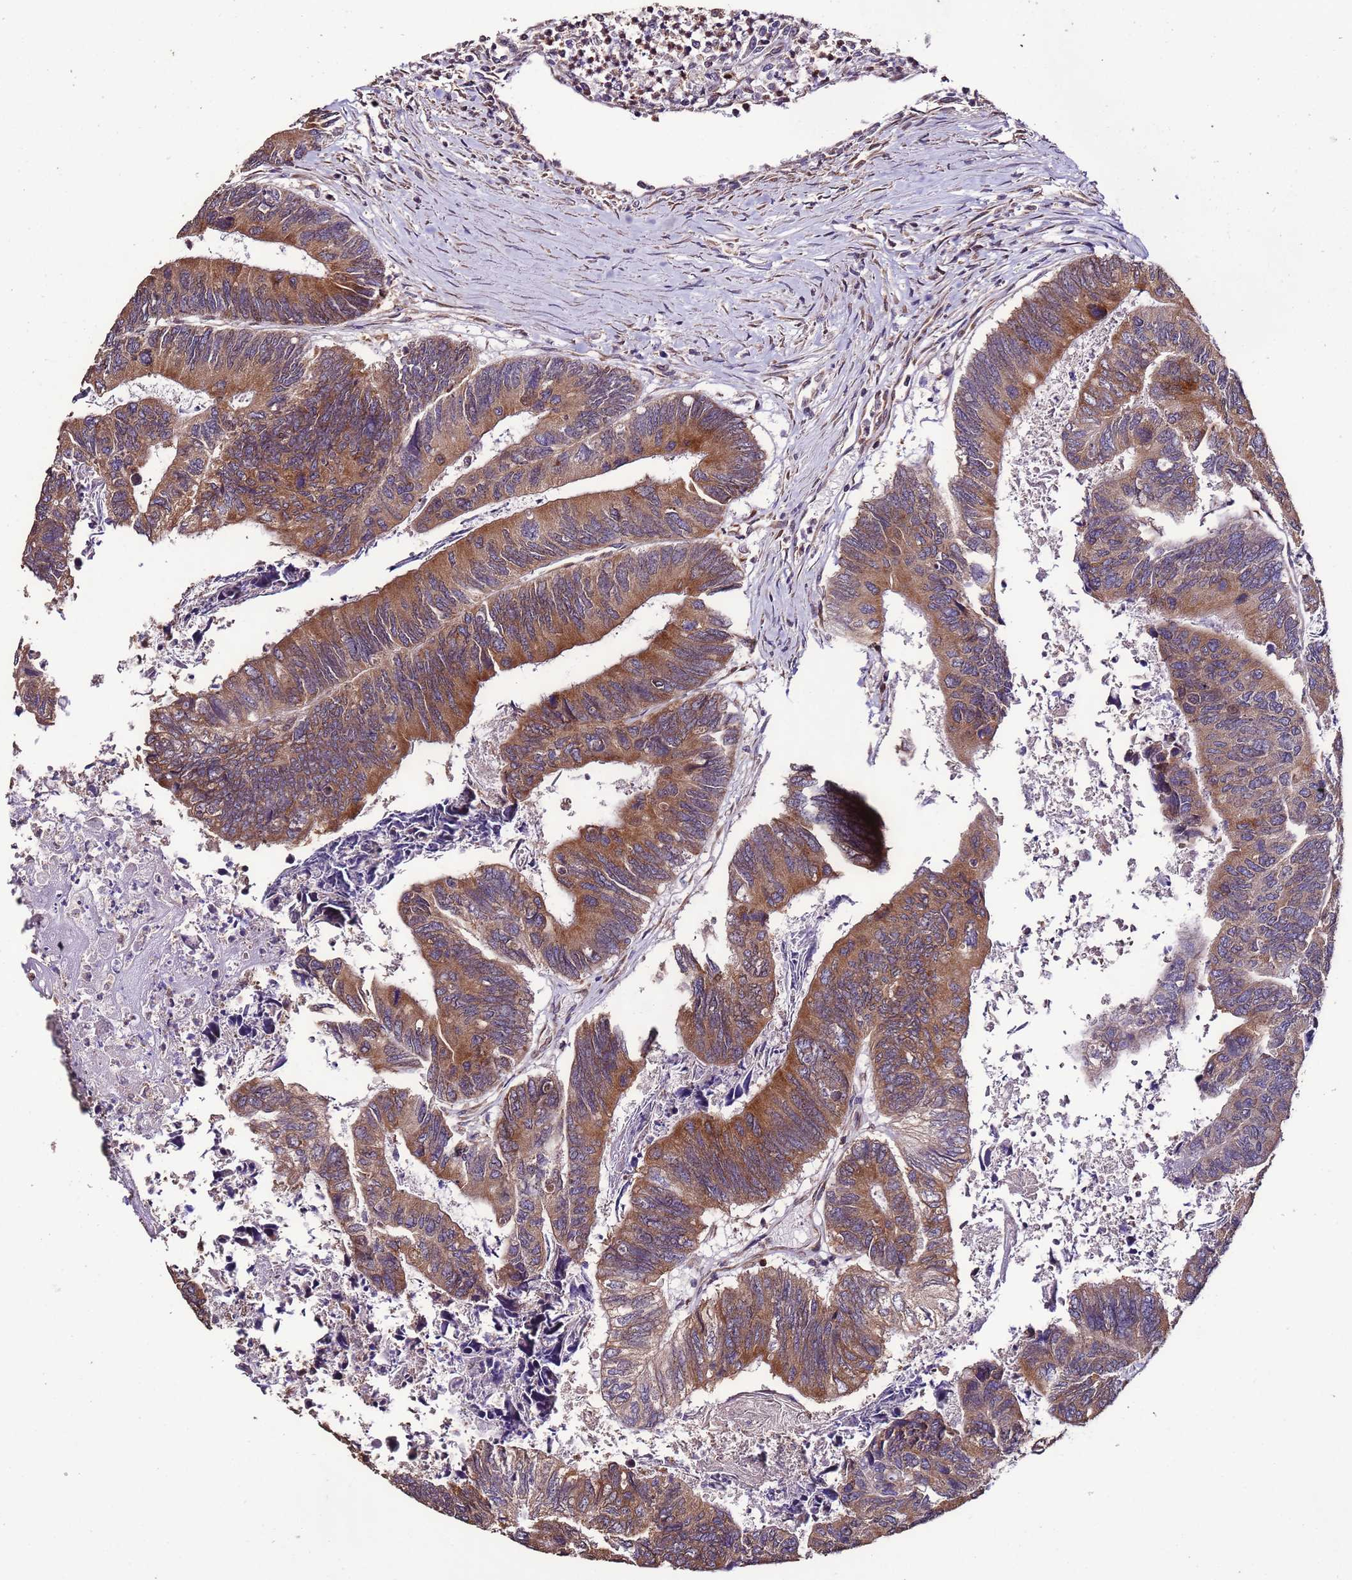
{"staining": {"intensity": "strong", "quantity": ">75%", "location": "cytoplasmic/membranous"}, "tissue": "colorectal cancer", "cell_type": "Tumor cells", "image_type": "cancer", "snomed": [{"axis": "morphology", "description": "Adenocarcinoma, NOS"}, {"axis": "topography", "description": "Colon"}], "caption": "Colorectal cancer (adenocarcinoma) stained for a protein shows strong cytoplasmic/membranous positivity in tumor cells. (Stains: DAB (3,3'-diaminobenzidine) in brown, nuclei in blue, Microscopy: brightfield microscopy at high magnification).", "gene": "SLC41A3", "patient": {"sex": "female", "age": 67}}